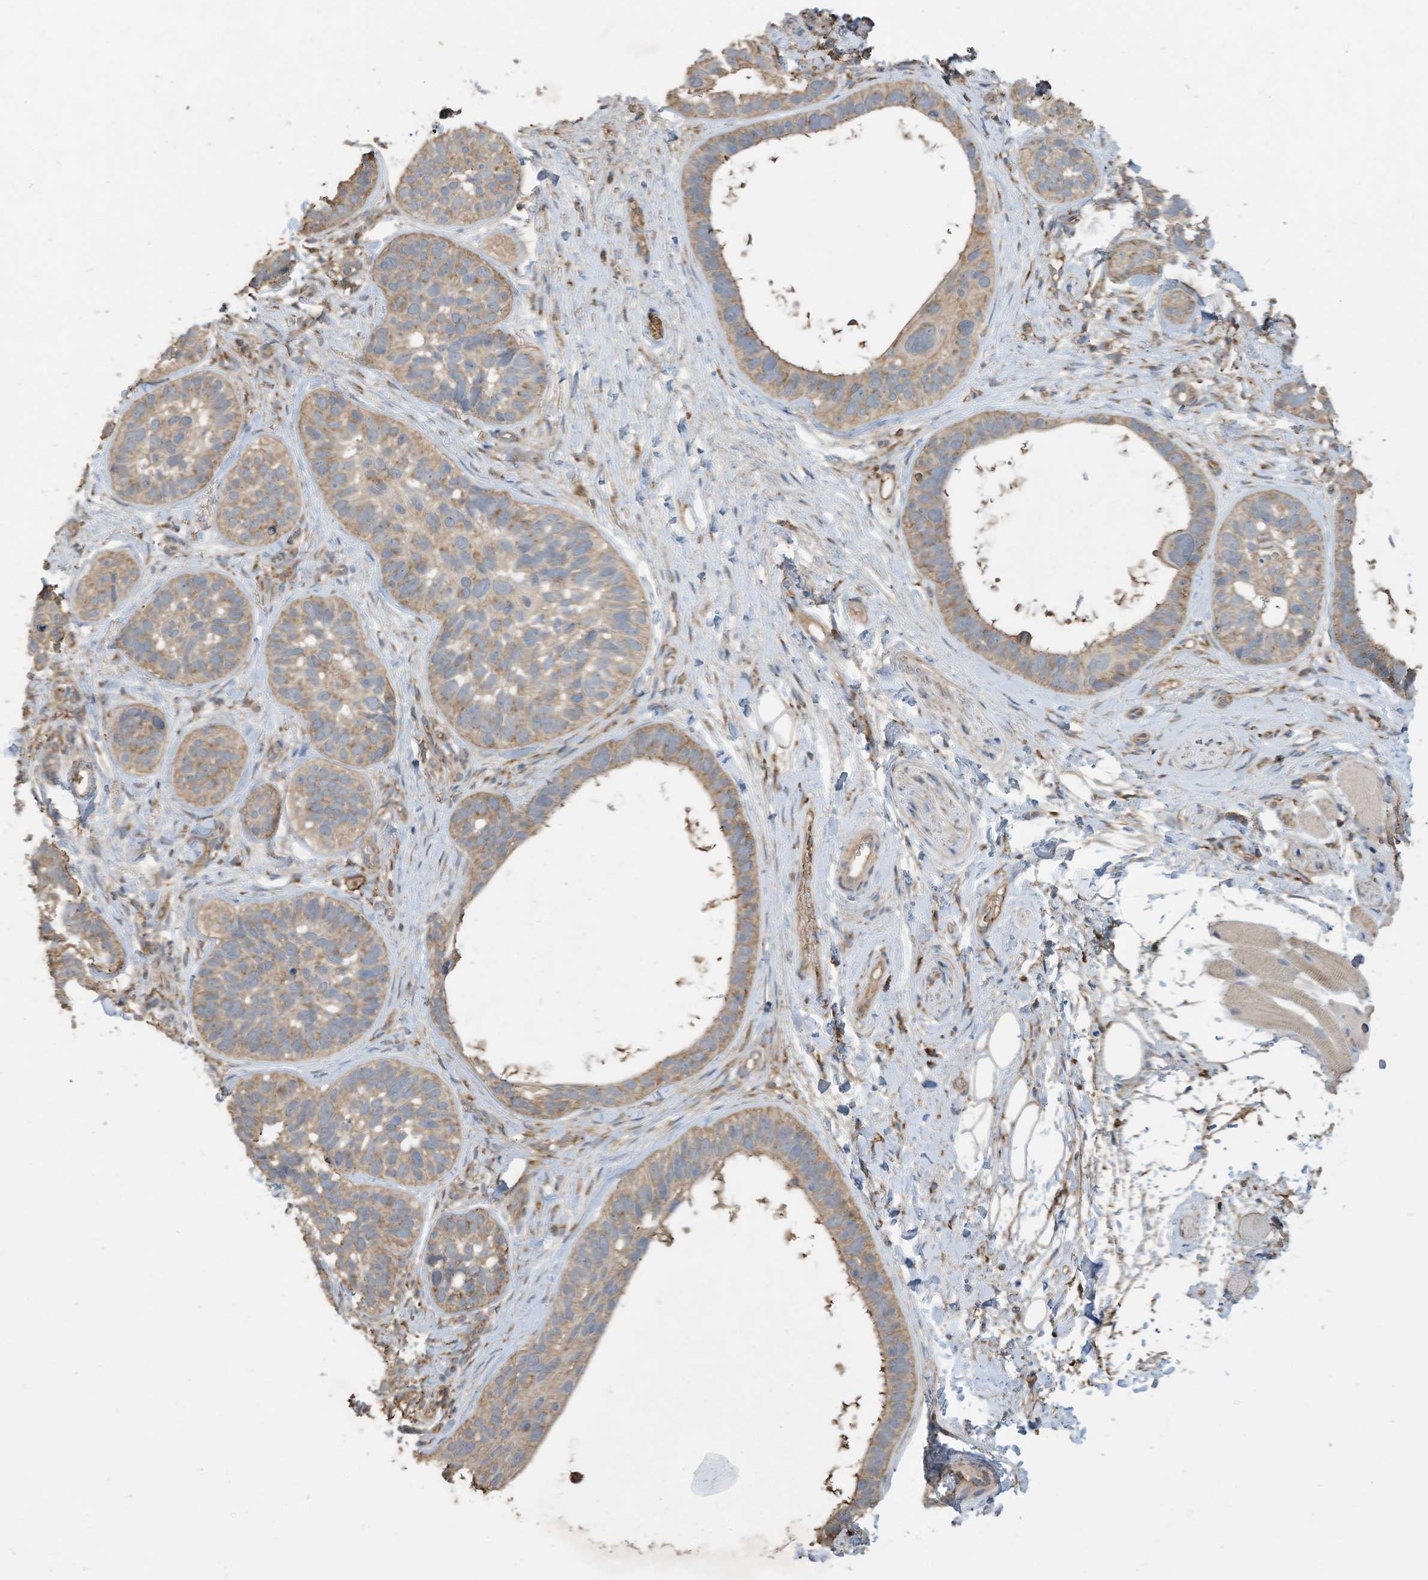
{"staining": {"intensity": "weak", "quantity": ">75%", "location": "cytoplasmic/membranous"}, "tissue": "skin cancer", "cell_type": "Tumor cells", "image_type": "cancer", "snomed": [{"axis": "morphology", "description": "Basal cell carcinoma"}, {"axis": "topography", "description": "Skin"}], "caption": "This photomicrograph displays immunohistochemistry (IHC) staining of skin basal cell carcinoma, with low weak cytoplasmic/membranous staining in approximately >75% of tumor cells.", "gene": "COX10", "patient": {"sex": "male", "age": 62}}